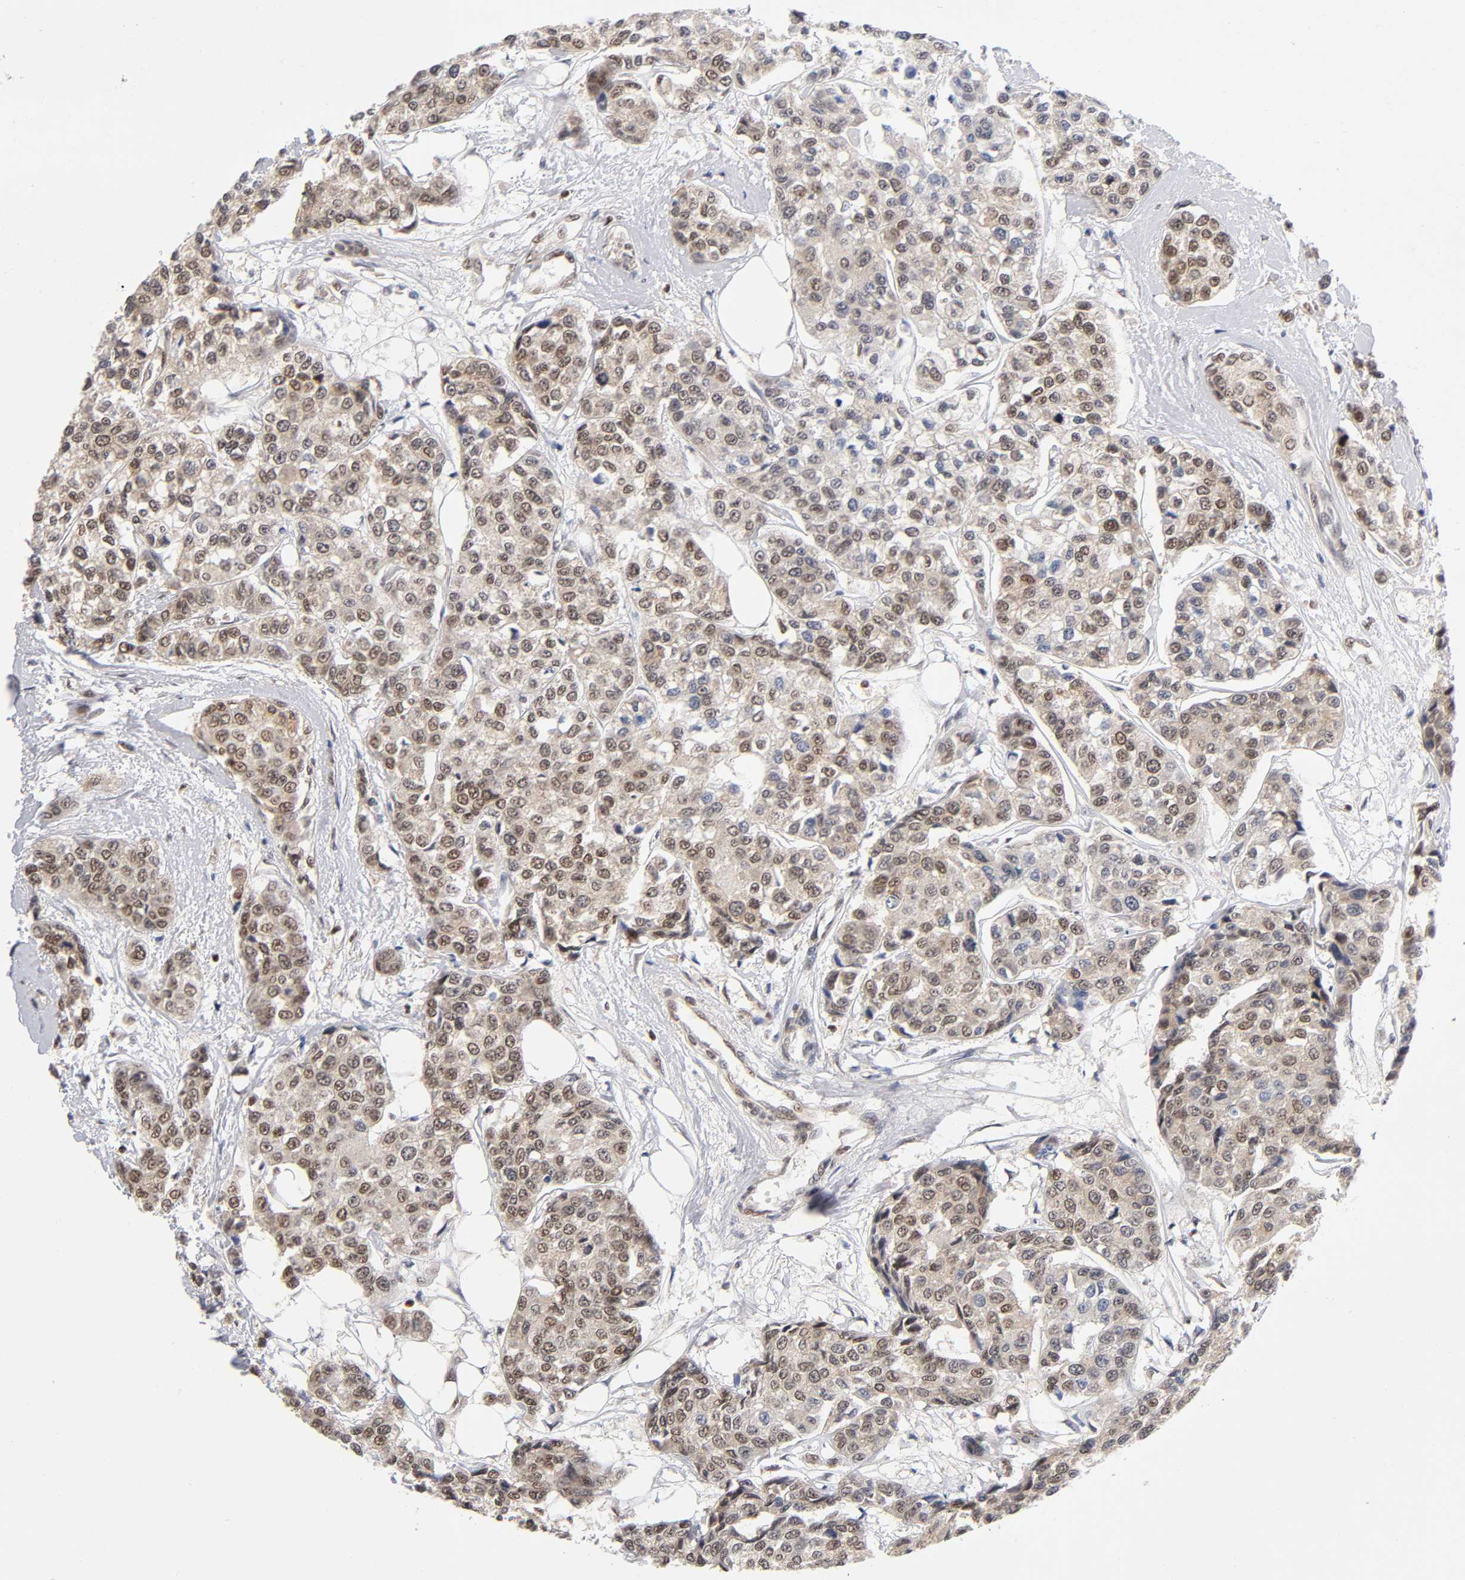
{"staining": {"intensity": "strong", "quantity": ">75%", "location": "nuclear"}, "tissue": "breast cancer", "cell_type": "Tumor cells", "image_type": "cancer", "snomed": [{"axis": "morphology", "description": "Duct carcinoma"}, {"axis": "topography", "description": "Breast"}], "caption": "An image of intraductal carcinoma (breast) stained for a protein displays strong nuclear brown staining in tumor cells. (Stains: DAB in brown, nuclei in blue, Microscopy: brightfield microscopy at high magnification).", "gene": "ILKAP", "patient": {"sex": "female", "age": 51}}